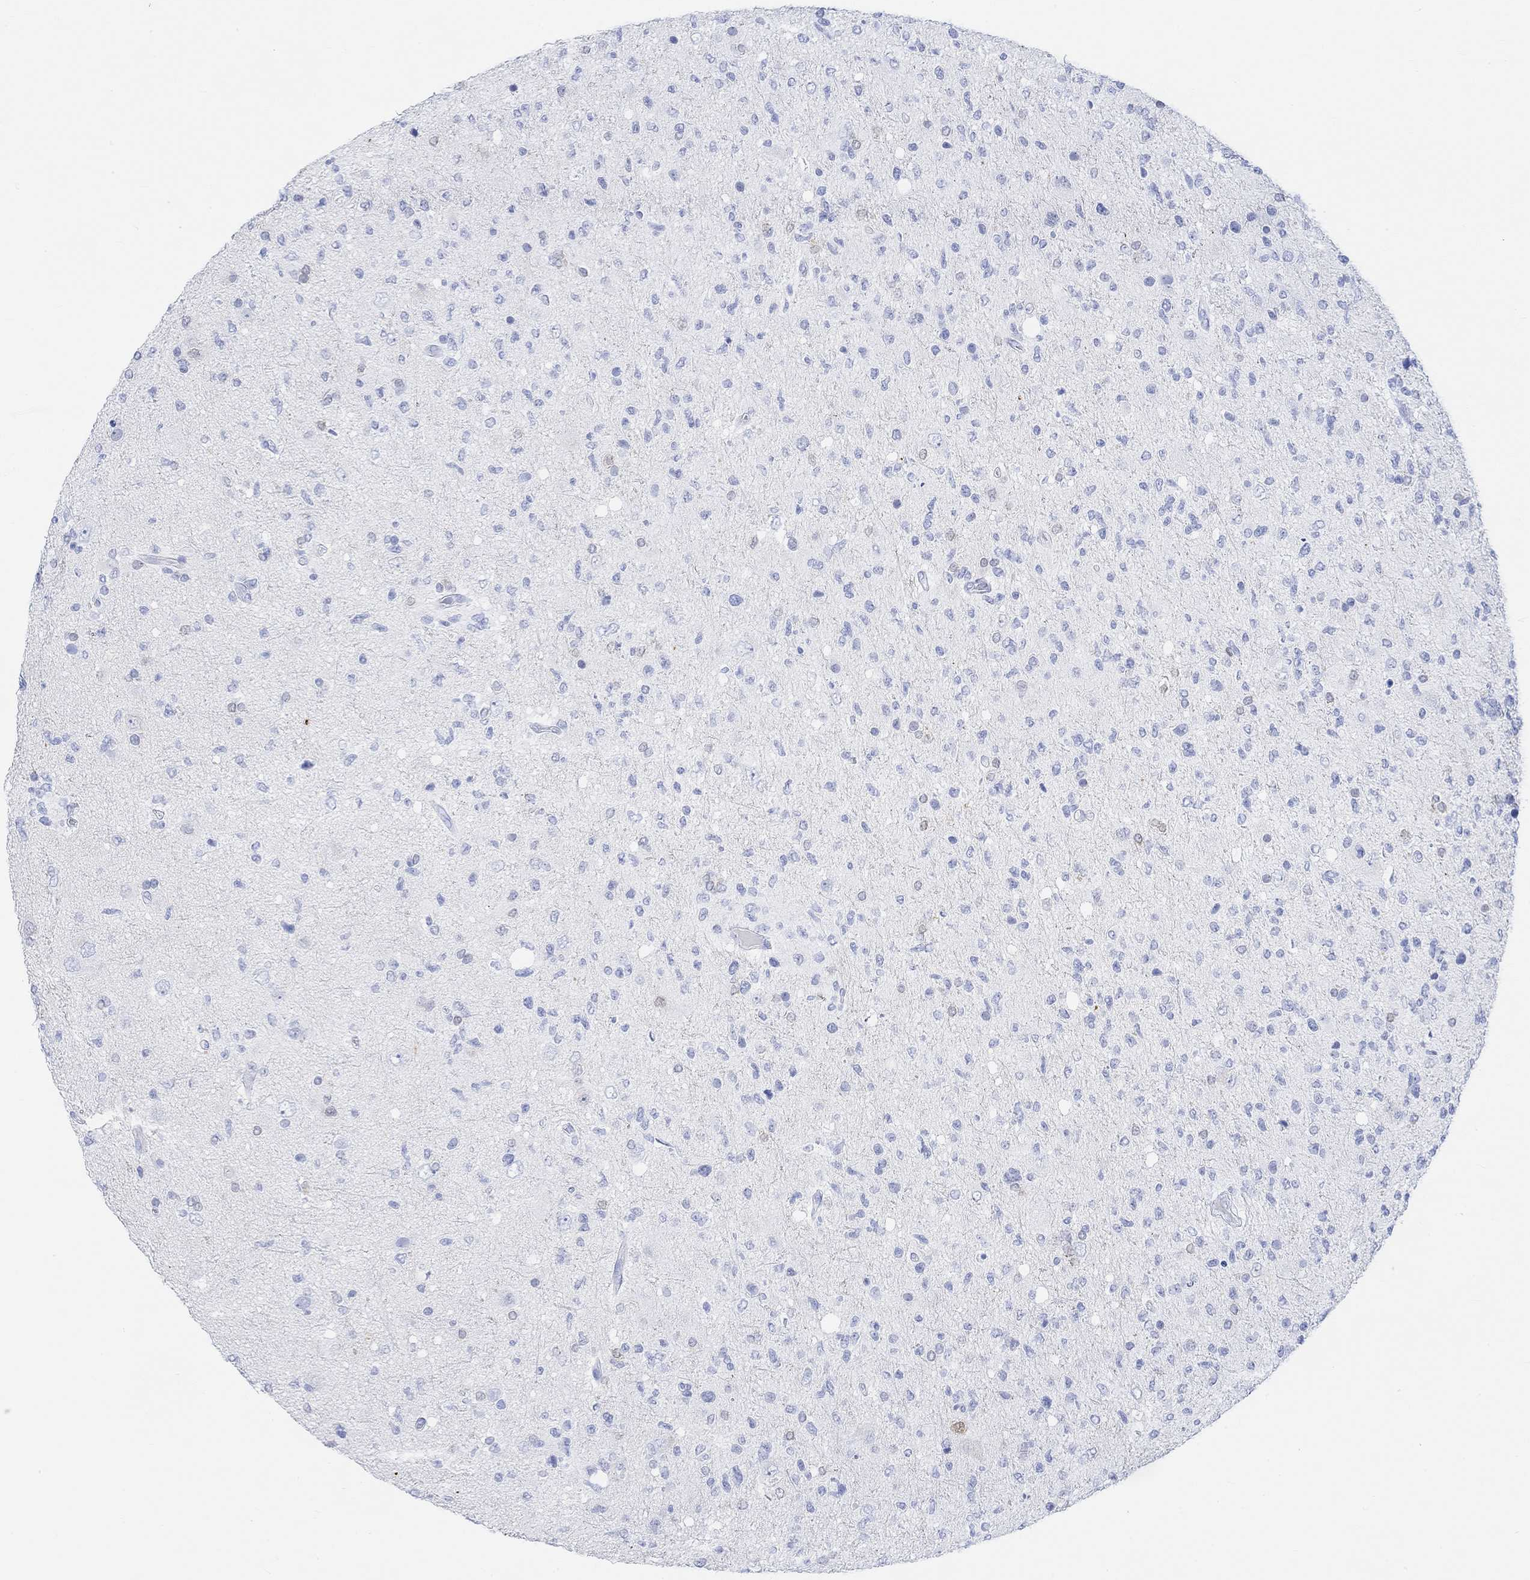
{"staining": {"intensity": "negative", "quantity": "none", "location": "none"}, "tissue": "glioma", "cell_type": "Tumor cells", "image_type": "cancer", "snomed": [{"axis": "morphology", "description": "Glioma, malignant, High grade"}, {"axis": "topography", "description": "Cerebral cortex"}], "caption": "Glioma was stained to show a protein in brown. There is no significant positivity in tumor cells.", "gene": "TPPP3", "patient": {"sex": "male", "age": 70}}